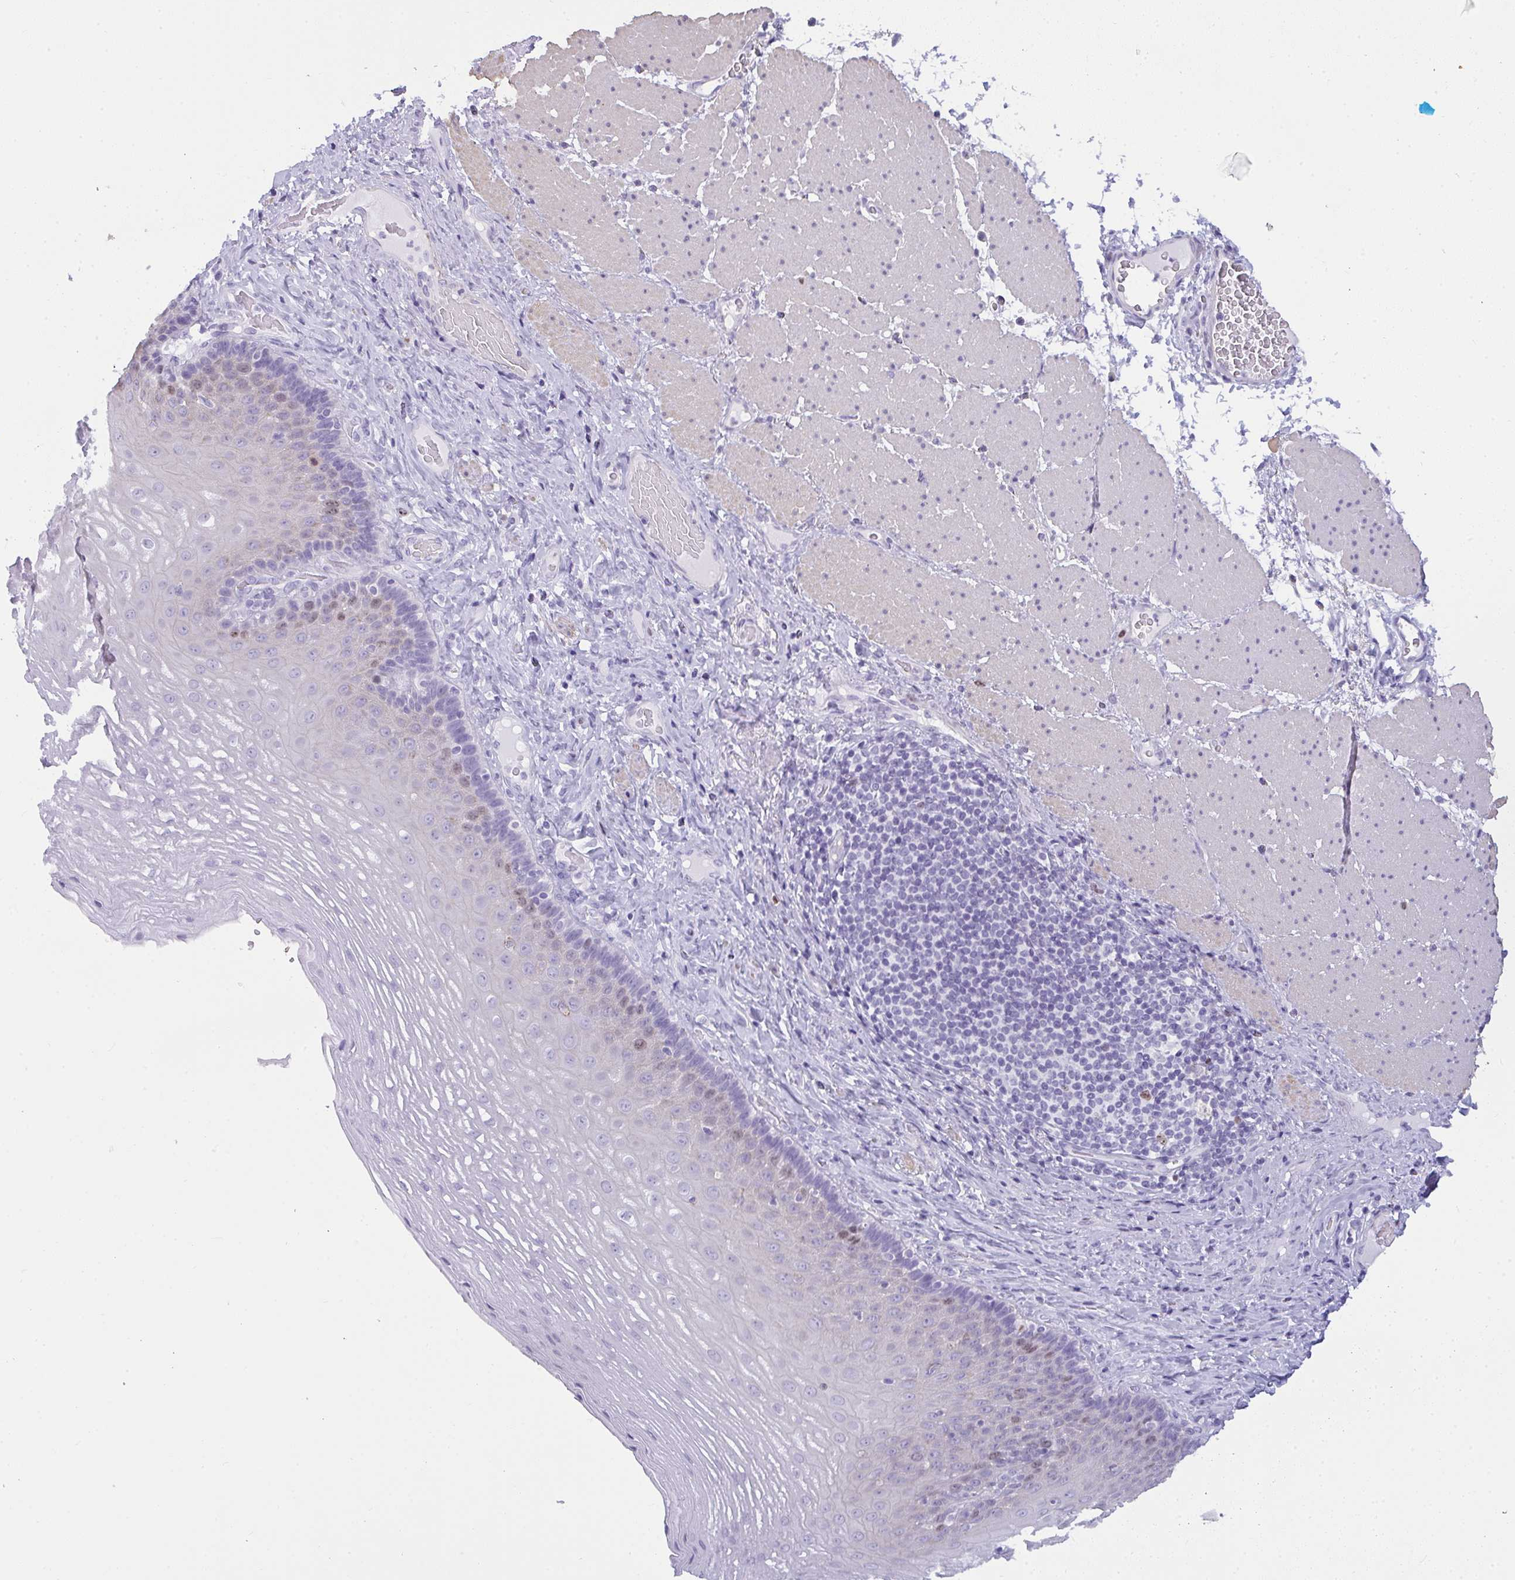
{"staining": {"intensity": "moderate", "quantity": "<25%", "location": "nuclear"}, "tissue": "esophagus", "cell_type": "Squamous epithelial cells", "image_type": "normal", "snomed": [{"axis": "morphology", "description": "Normal tissue, NOS"}, {"axis": "topography", "description": "Esophagus"}], "caption": "Protein staining by immunohistochemistry (IHC) displays moderate nuclear staining in approximately <25% of squamous epithelial cells in benign esophagus. (Stains: DAB (3,3'-diaminobenzidine) in brown, nuclei in blue, Microscopy: brightfield microscopy at high magnification).", "gene": "SUZ12", "patient": {"sex": "male", "age": 62}}